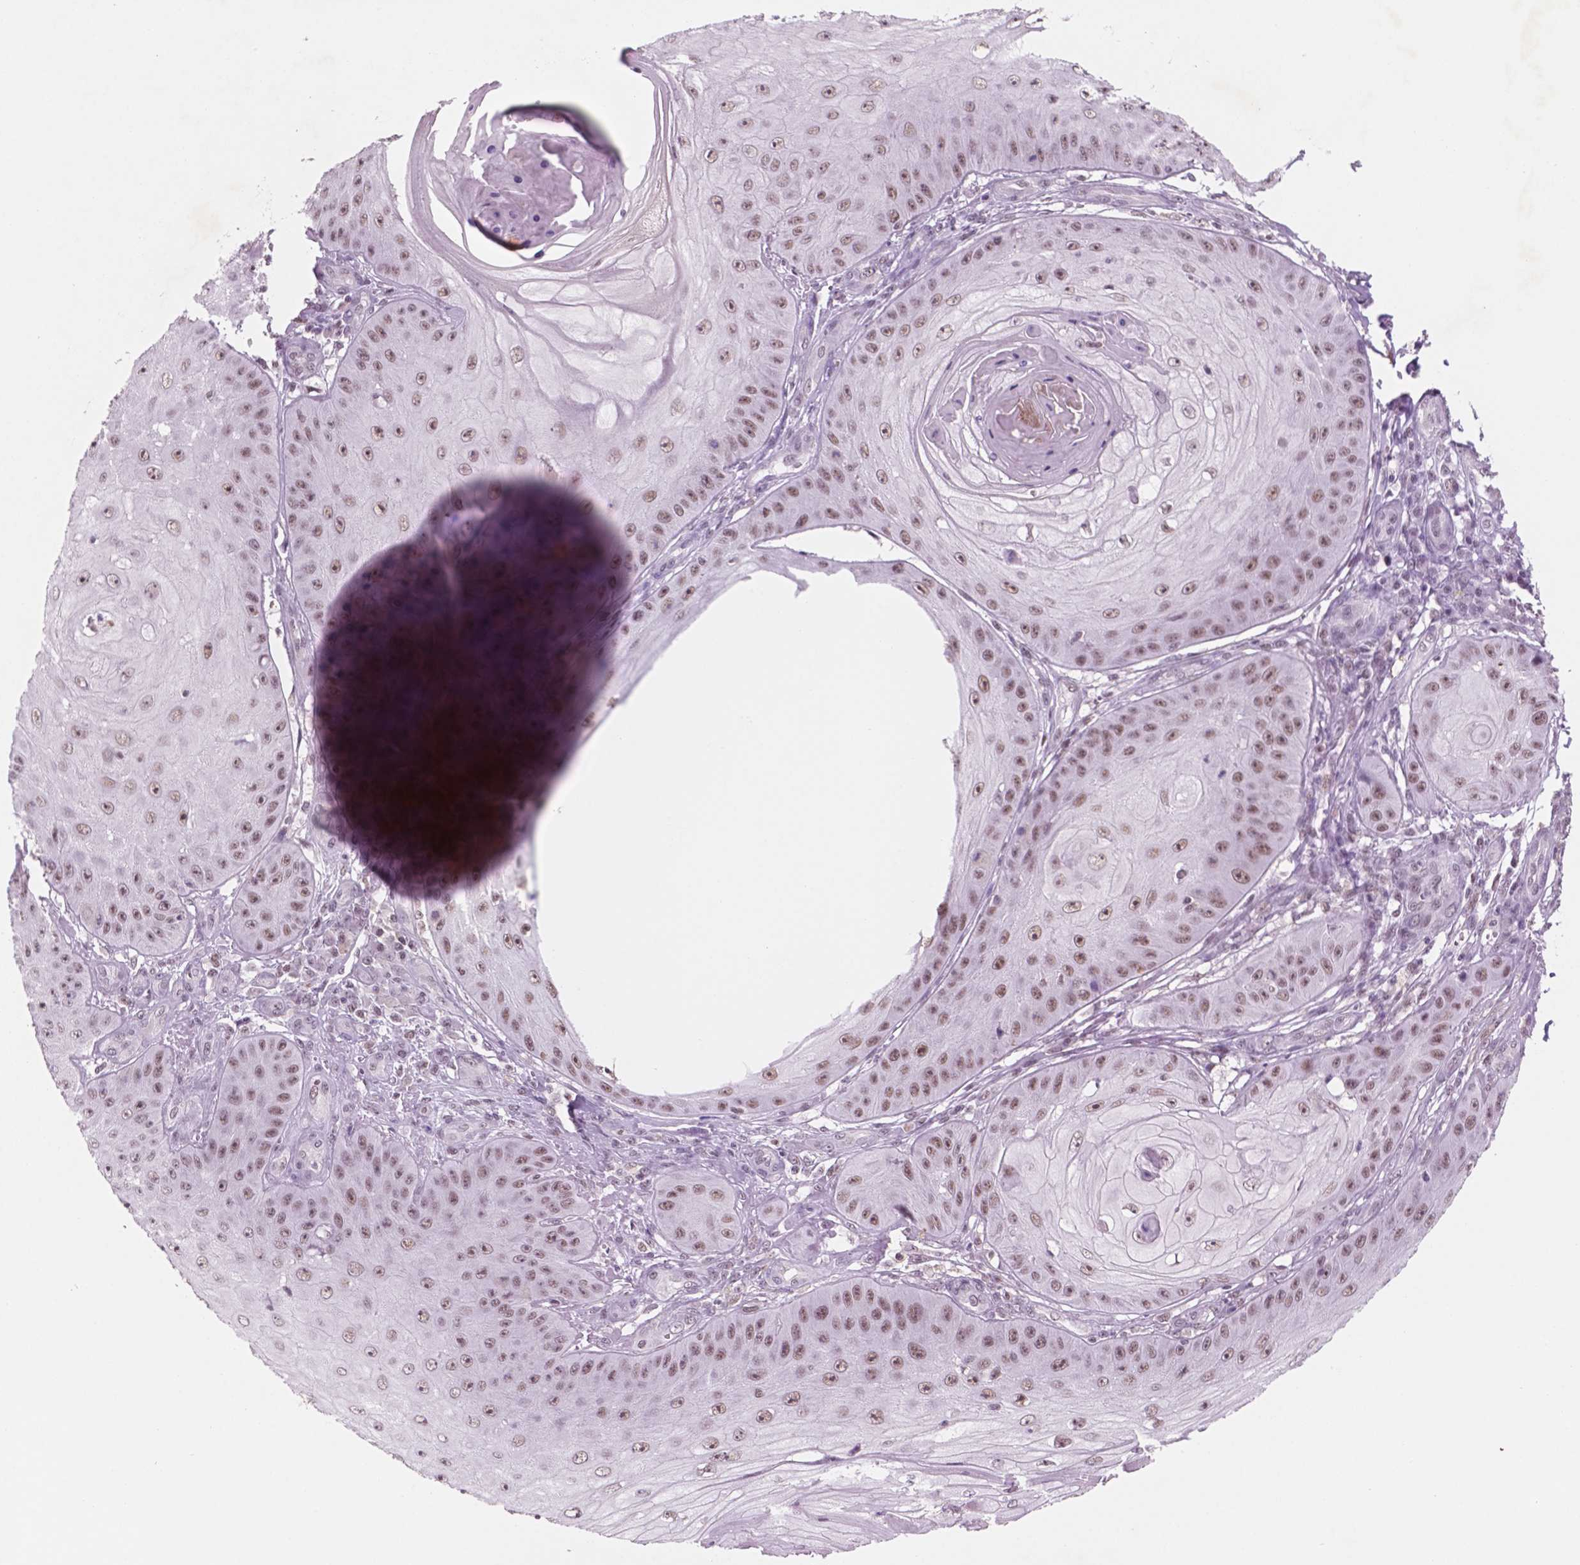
{"staining": {"intensity": "moderate", "quantity": ">75%", "location": "nuclear"}, "tissue": "skin cancer", "cell_type": "Tumor cells", "image_type": "cancer", "snomed": [{"axis": "morphology", "description": "Squamous cell carcinoma, NOS"}, {"axis": "topography", "description": "Skin"}], "caption": "Approximately >75% of tumor cells in skin squamous cell carcinoma demonstrate moderate nuclear protein staining as visualized by brown immunohistochemical staining.", "gene": "CTR9", "patient": {"sex": "male", "age": 70}}